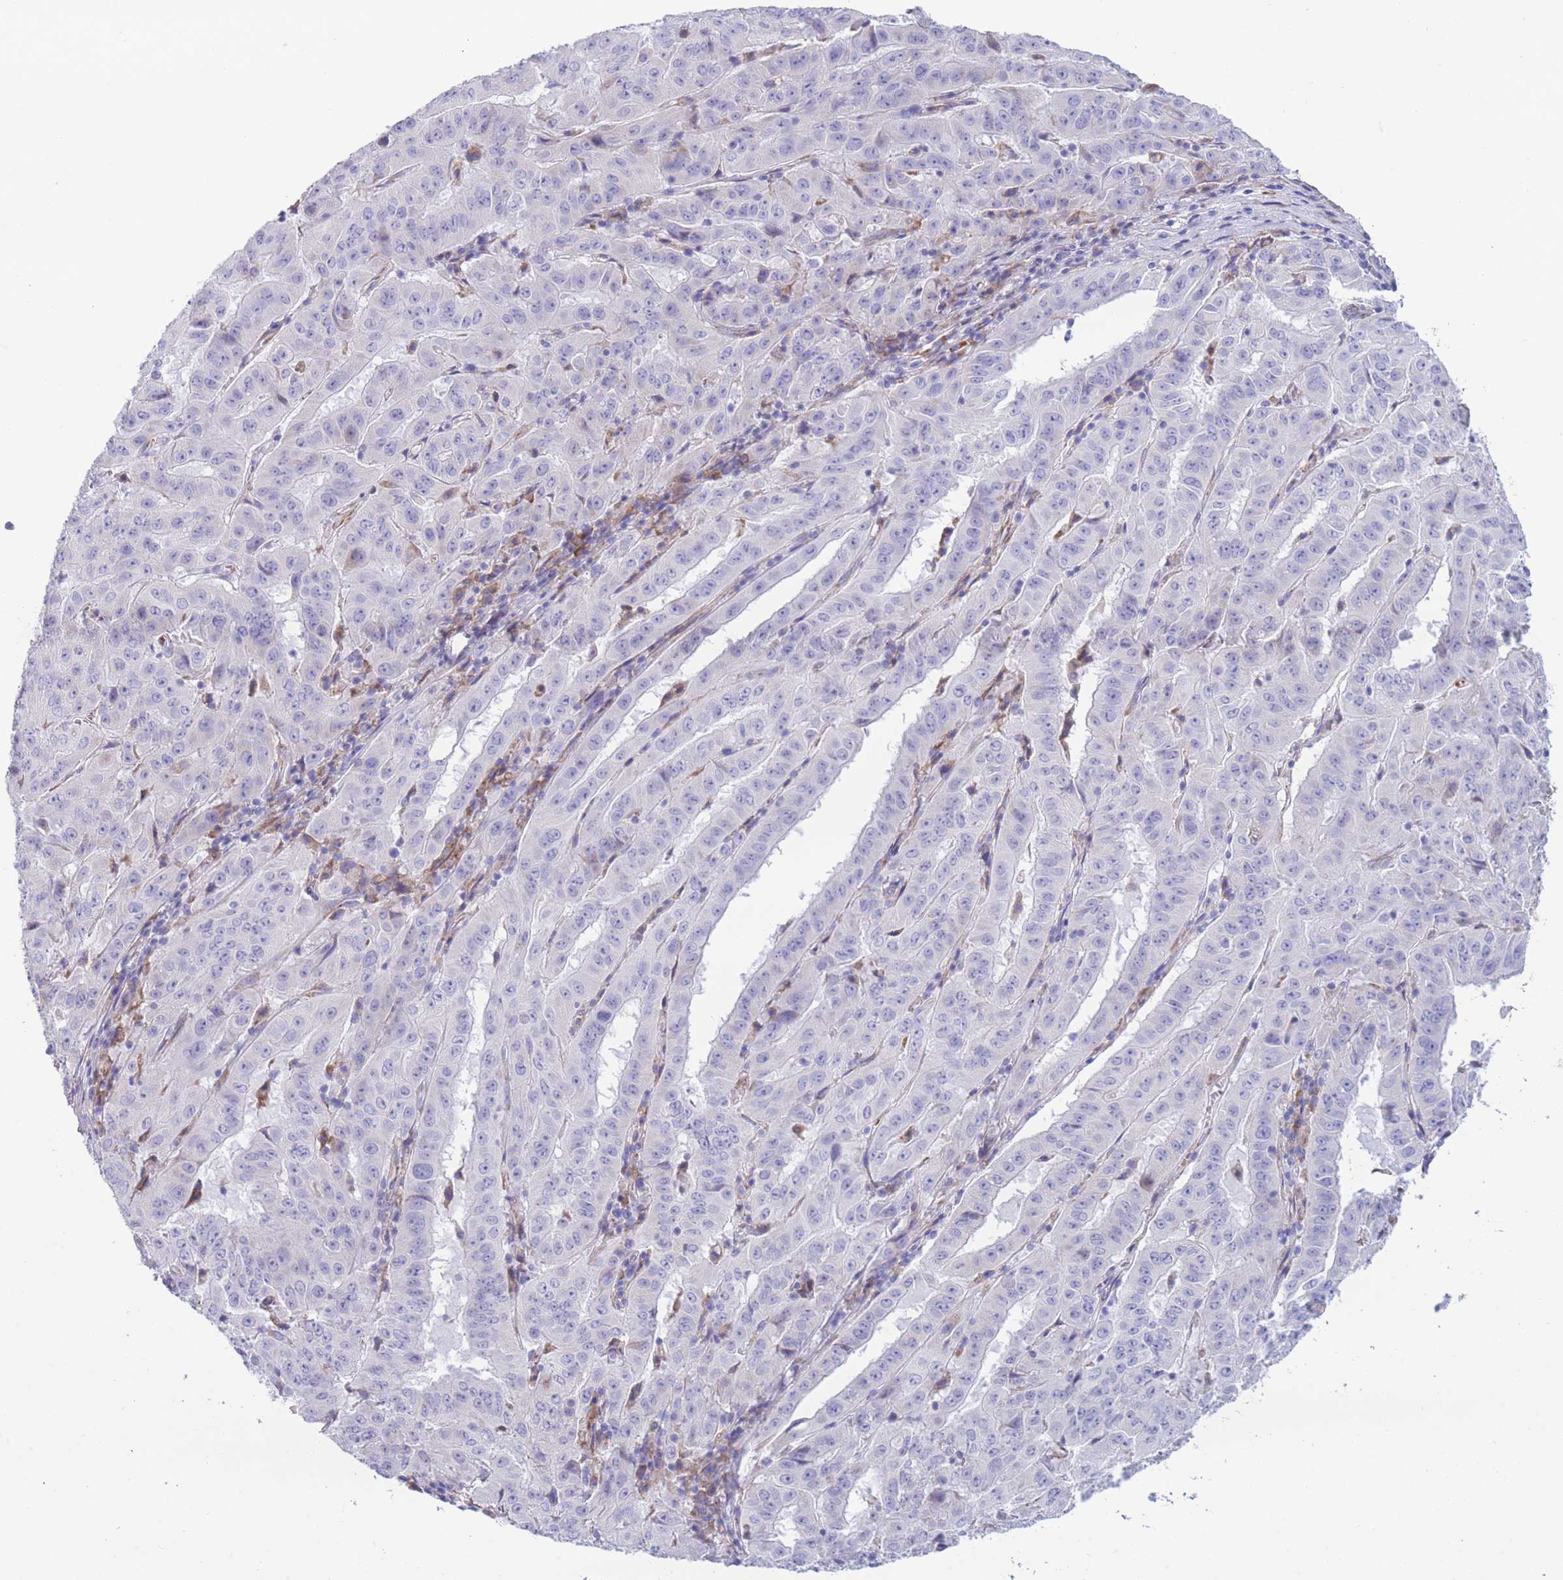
{"staining": {"intensity": "negative", "quantity": "none", "location": "none"}, "tissue": "pancreatic cancer", "cell_type": "Tumor cells", "image_type": "cancer", "snomed": [{"axis": "morphology", "description": "Adenocarcinoma, NOS"}, {"axis": "topography", "description": "Pancreas"}], "caption": "Tumor cells are negative for protein expression in human pancreatic cancer. Brightfield microscopy of immunohistochemistry stained with DAB (brown) and hematoxylin (blue), captured at high magnification.", "gene": "XKR8", "patient": {"sex": "male", "age": 63}}